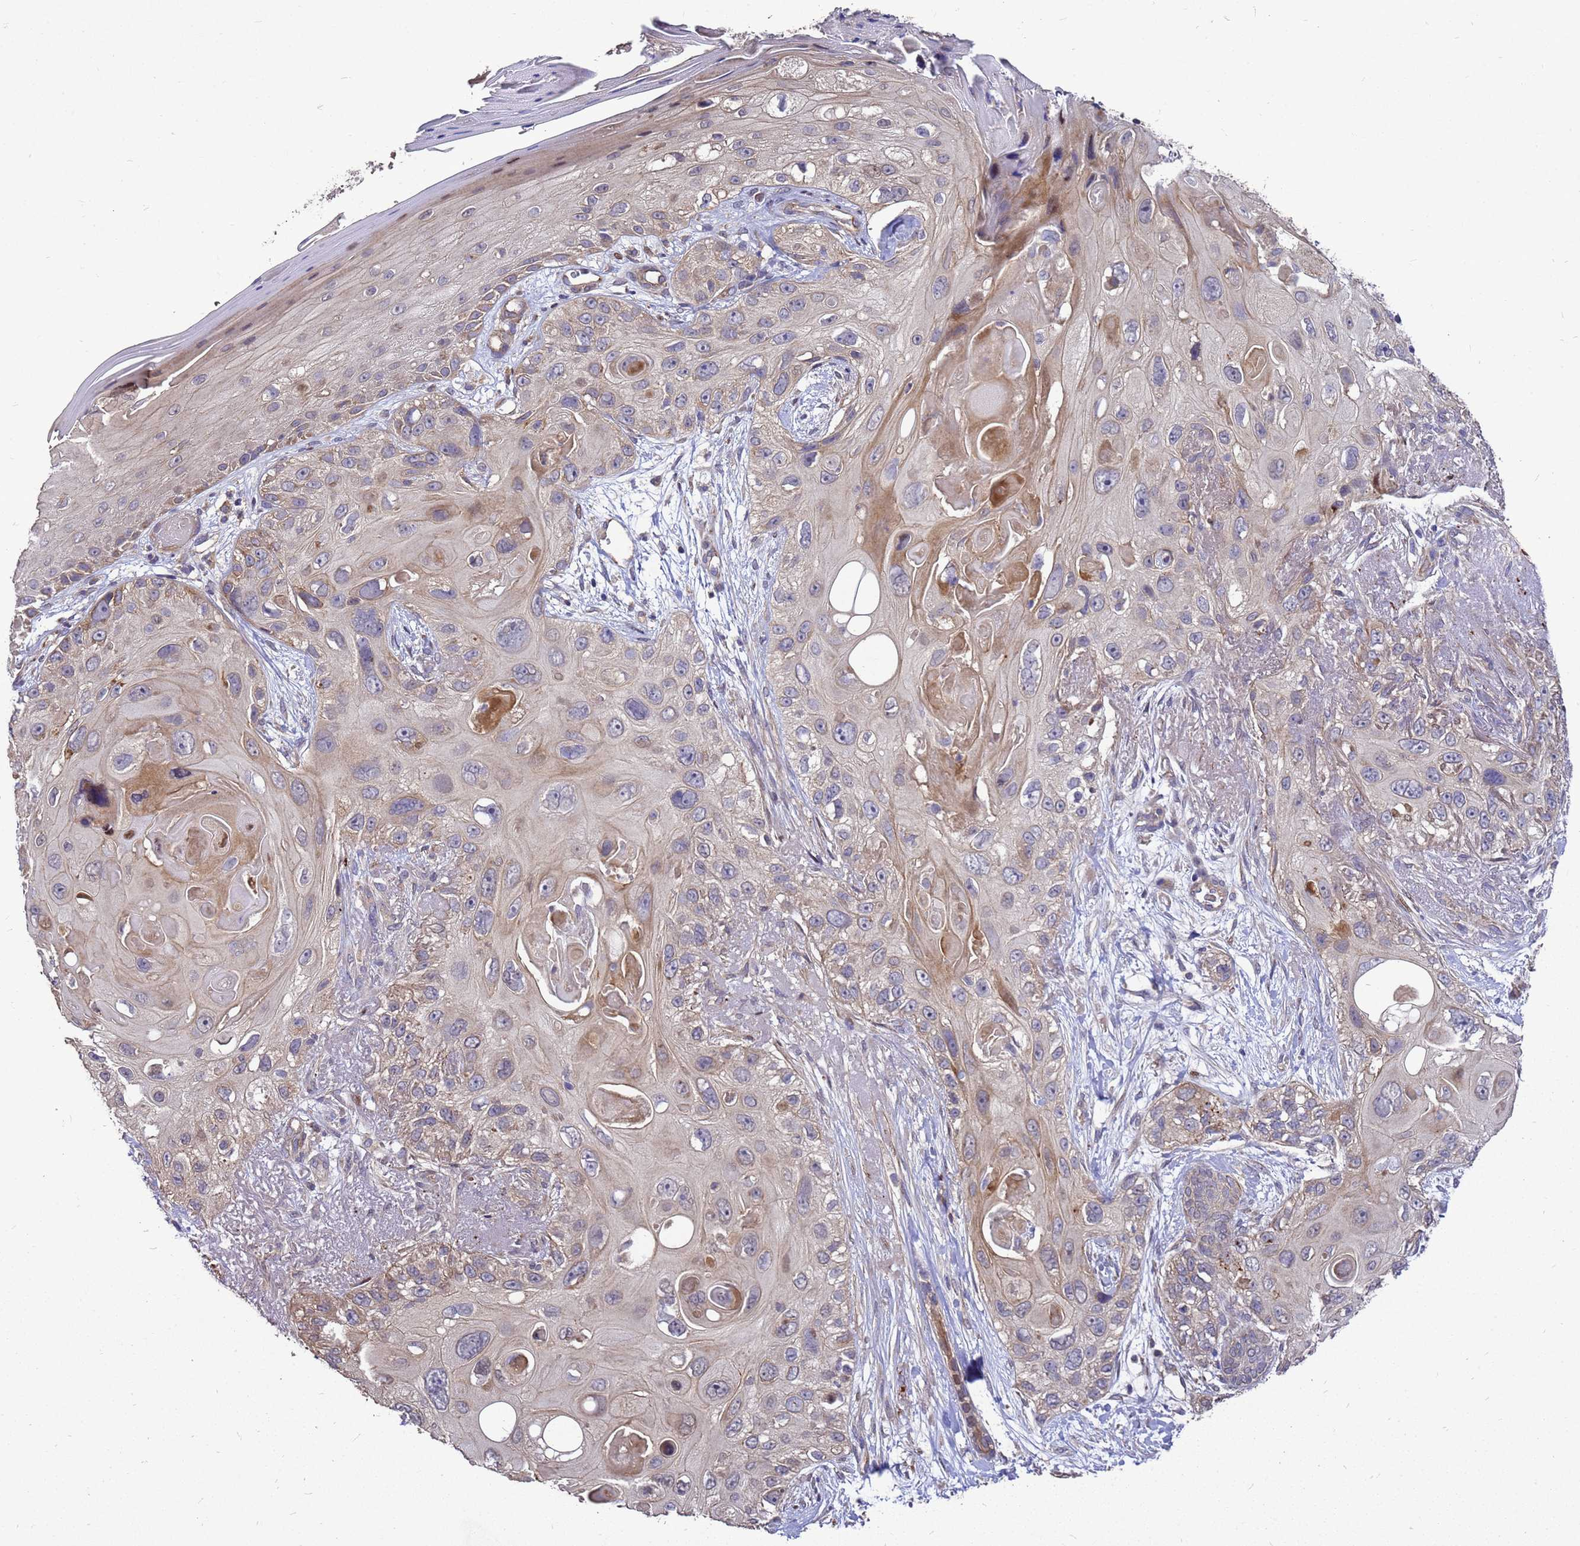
{"staining": {"intensity": "weak", "quantity": "25%-75%", "location": "cytoplasmic/membranous"}, "tissue": "skin cancer", "cell_type": "Tumor cells", "image_type": "cancer", "snomed": [{"axis": "morphology", "description": "Normal tissue, NOS"}, {"axis": "morphology", "description": "Squamous cell carcinoma, NOS"}, {"axis": "topography", "description": "Skin"}], "caption": "Immunohistochemistry (DAB (3,3'-diaminobenzidine)) staining of human skin cancer displays weak cytoplasmic/membranous protein expression in approximately 25%-75% of tumor cells.", "gene": "RSPRY1", "patient": {"sex": "male", "age": 72}}